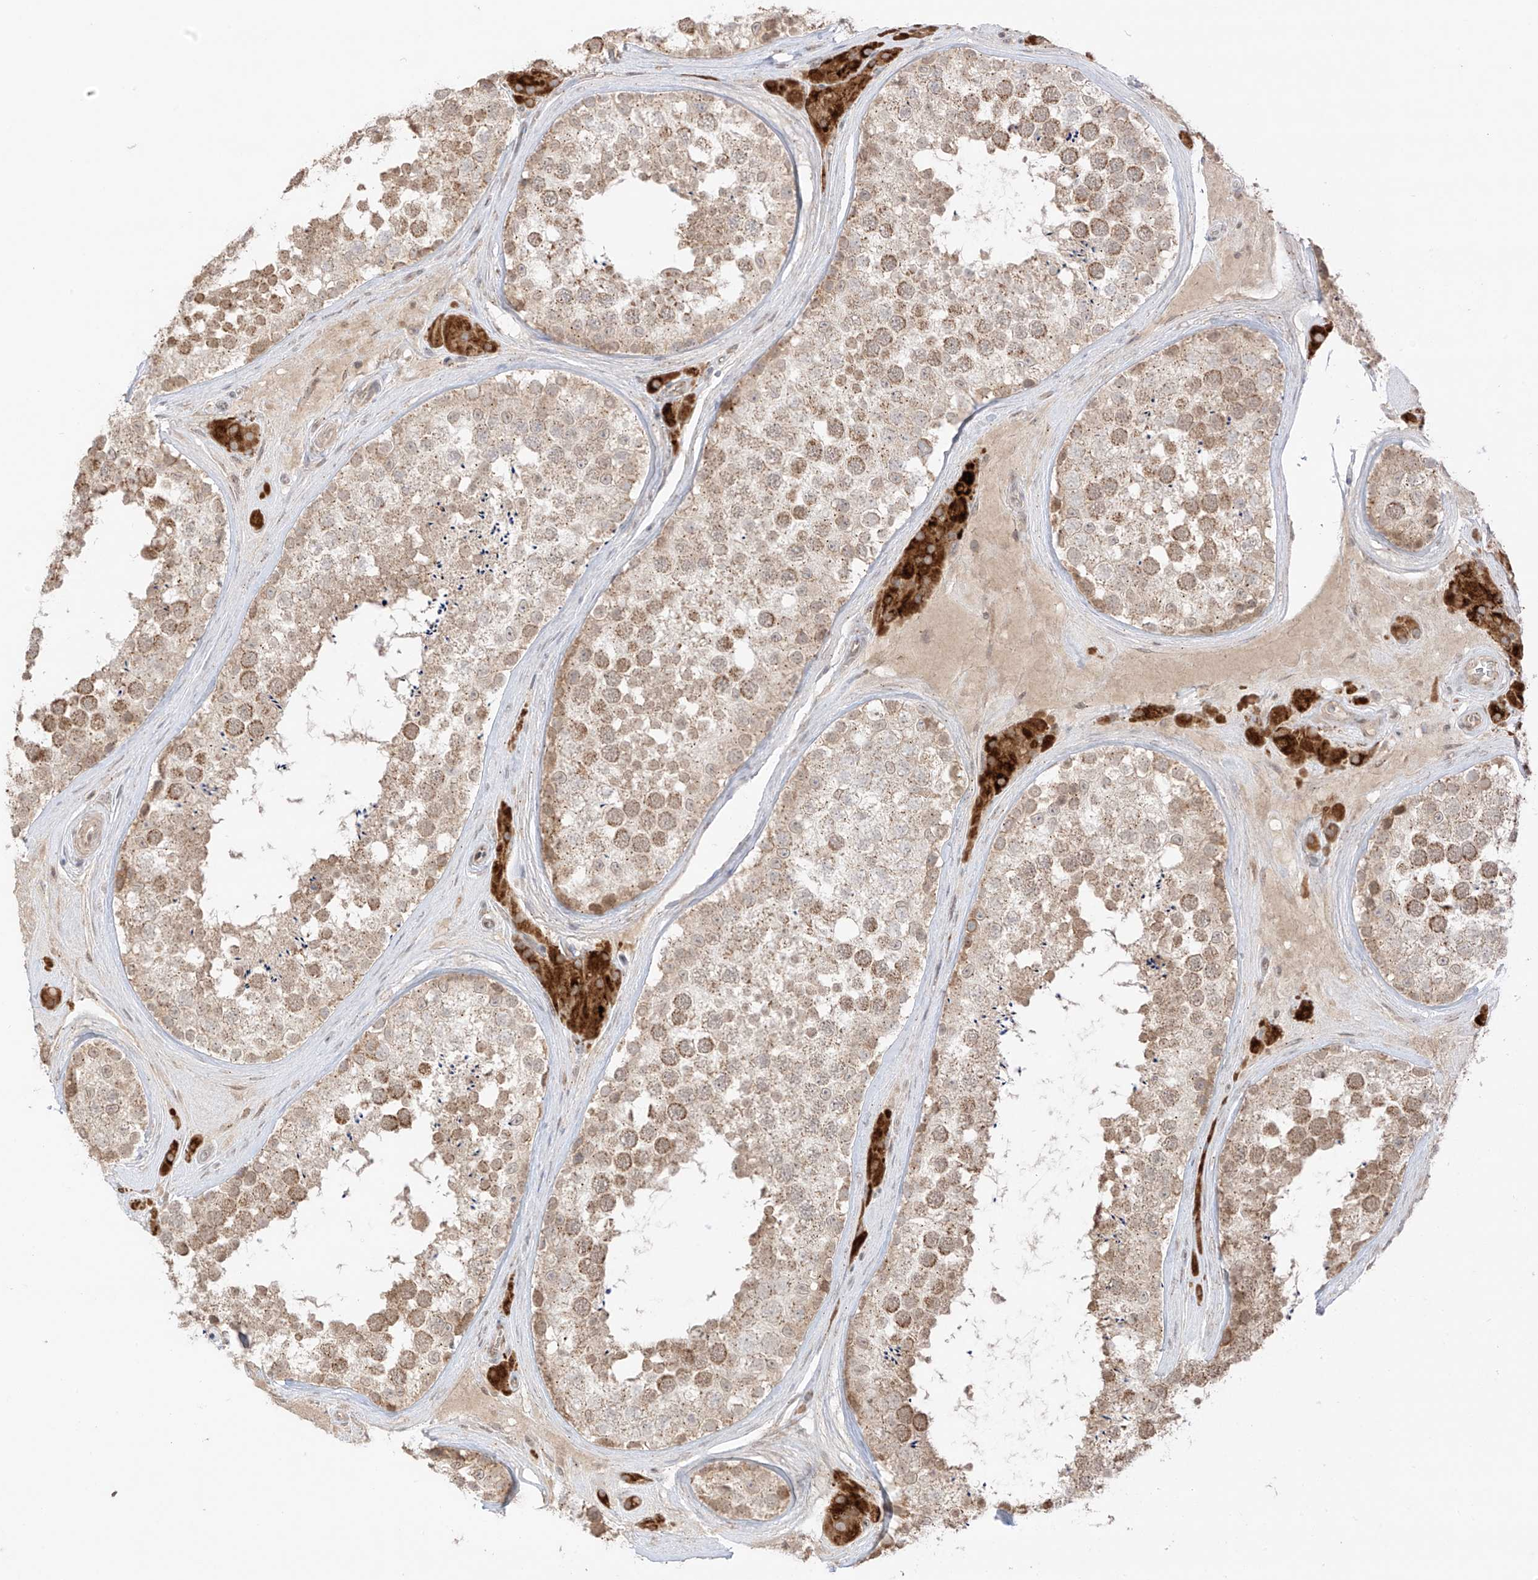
{"staining": {"intensity": "moderate", "quantity": "25%-75%", "location": "cytoplasmic/membranous,nuclear"}, "tissue": "testis", "cell_type": "Cells in seminiferous ducts", "image_type": "normal", "snomed": [{"axis": "morphology", "description": "Normal tissue, NOS"}, {"axis": "topography", "description": "Testis"}], "caption": "This photomicrograph displays immunohistochemistry staining of unremarkable testis, with medium moderate cytoplasmic/membranous,nuclear staining in about 25%-75% of cells in seminiferous ducts.", "gene": "N4BP3", "patient": {"sex": "male", "age": 46}}